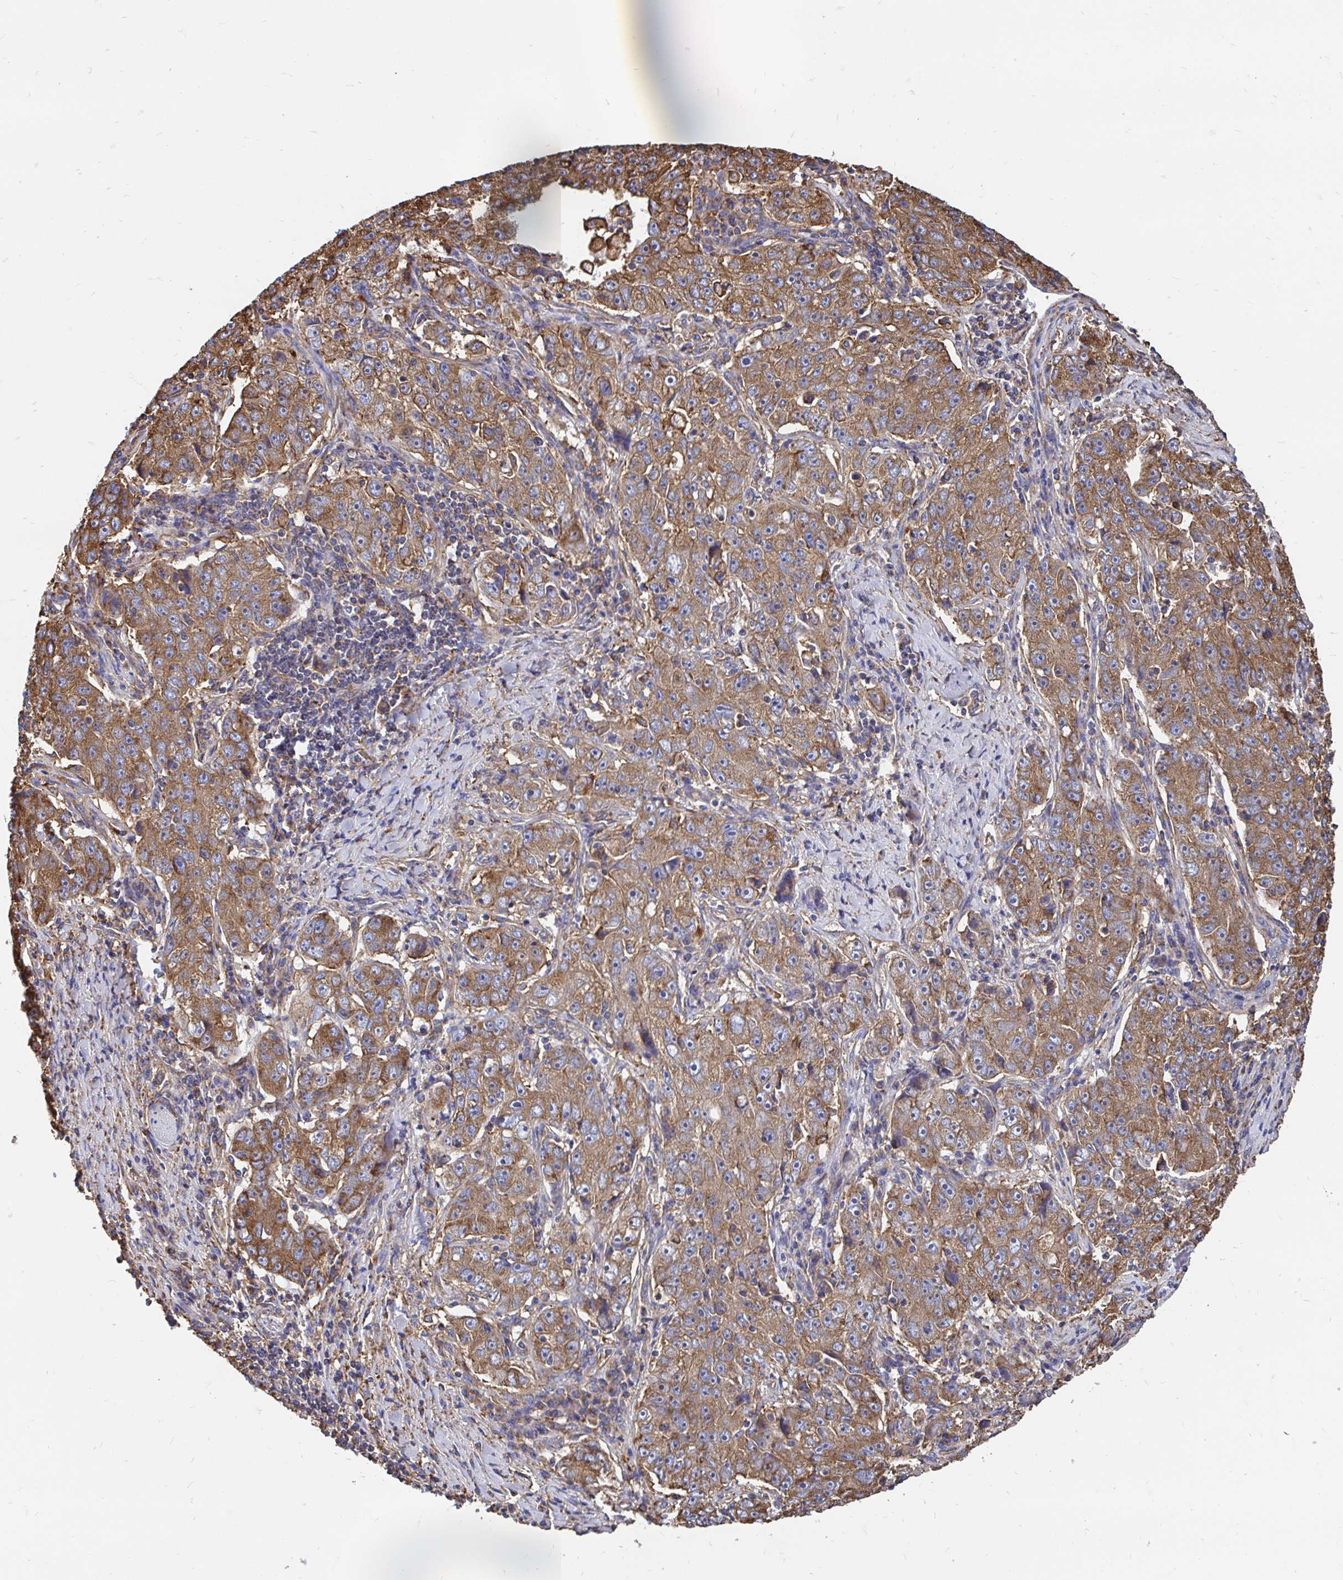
{"staining": {"intensity": "moderate", "quantity": ">75%", "location": "cytoplasmic/membranous"}, "tissue": "lung cancer", "cell_type": "Tumor cells", "image_type": "cancer", "snomed": [{"axis": "morphology", "description": "Normal morphology"}, {"axis": "morphology", "description": "Adenocarcinoma, NOS"}, {"axis": "topography", "description": "Lymph node"}, {"axis": "topography", "description": "Lung"}], "caption": "Tumor cells display medium levels of moderate cytoplasmic/membranous positivity in about >75% of cells in human lung cancer (adenocarcinoma).", "gene": "CLTC", "patient": {"sex": "female", "age": 57}}